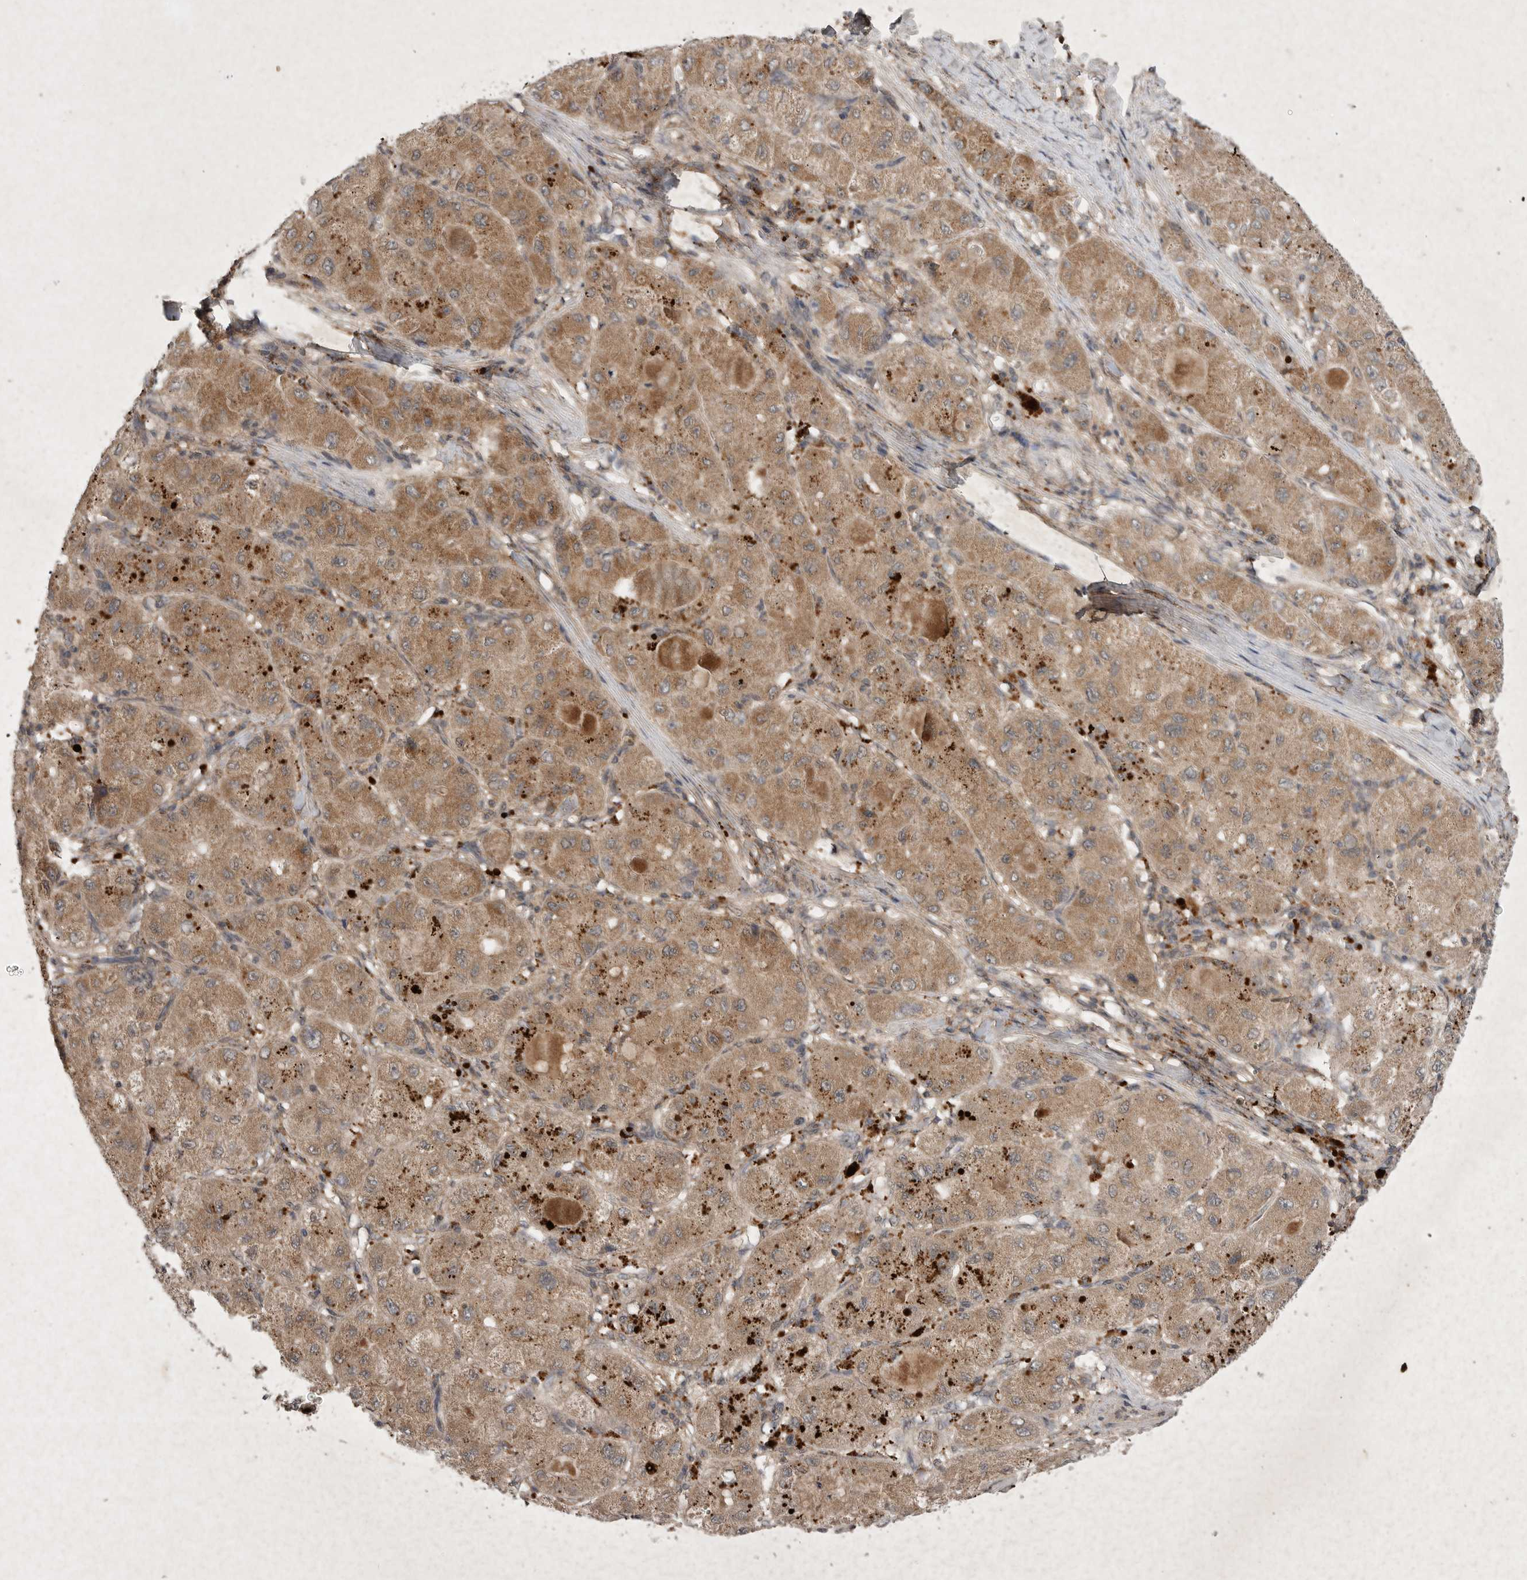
{"staining": {"intensity": "moderate", "quantity": ">75%", "location": "cytoplasmic/membranous"}, "tissue": "liver cancer", "cell_type": "Tumor cells", "image_type": "cancer", "snomed": [{"axis": "morphology", "description": "Carcinoma, Hepatocellular, NOS"}, {"axis": "topography", "description": "Liver"}], "caption": "The photomicrograph displays immunohistochemical staining of hepatocellular carcinoma (liver). There is moderate cytoplasmic/membranous expression is appreciated in approximately >75% of tumor cells.", "gene": "DDR1", "patient": {"sex": "male", "age": 80}}